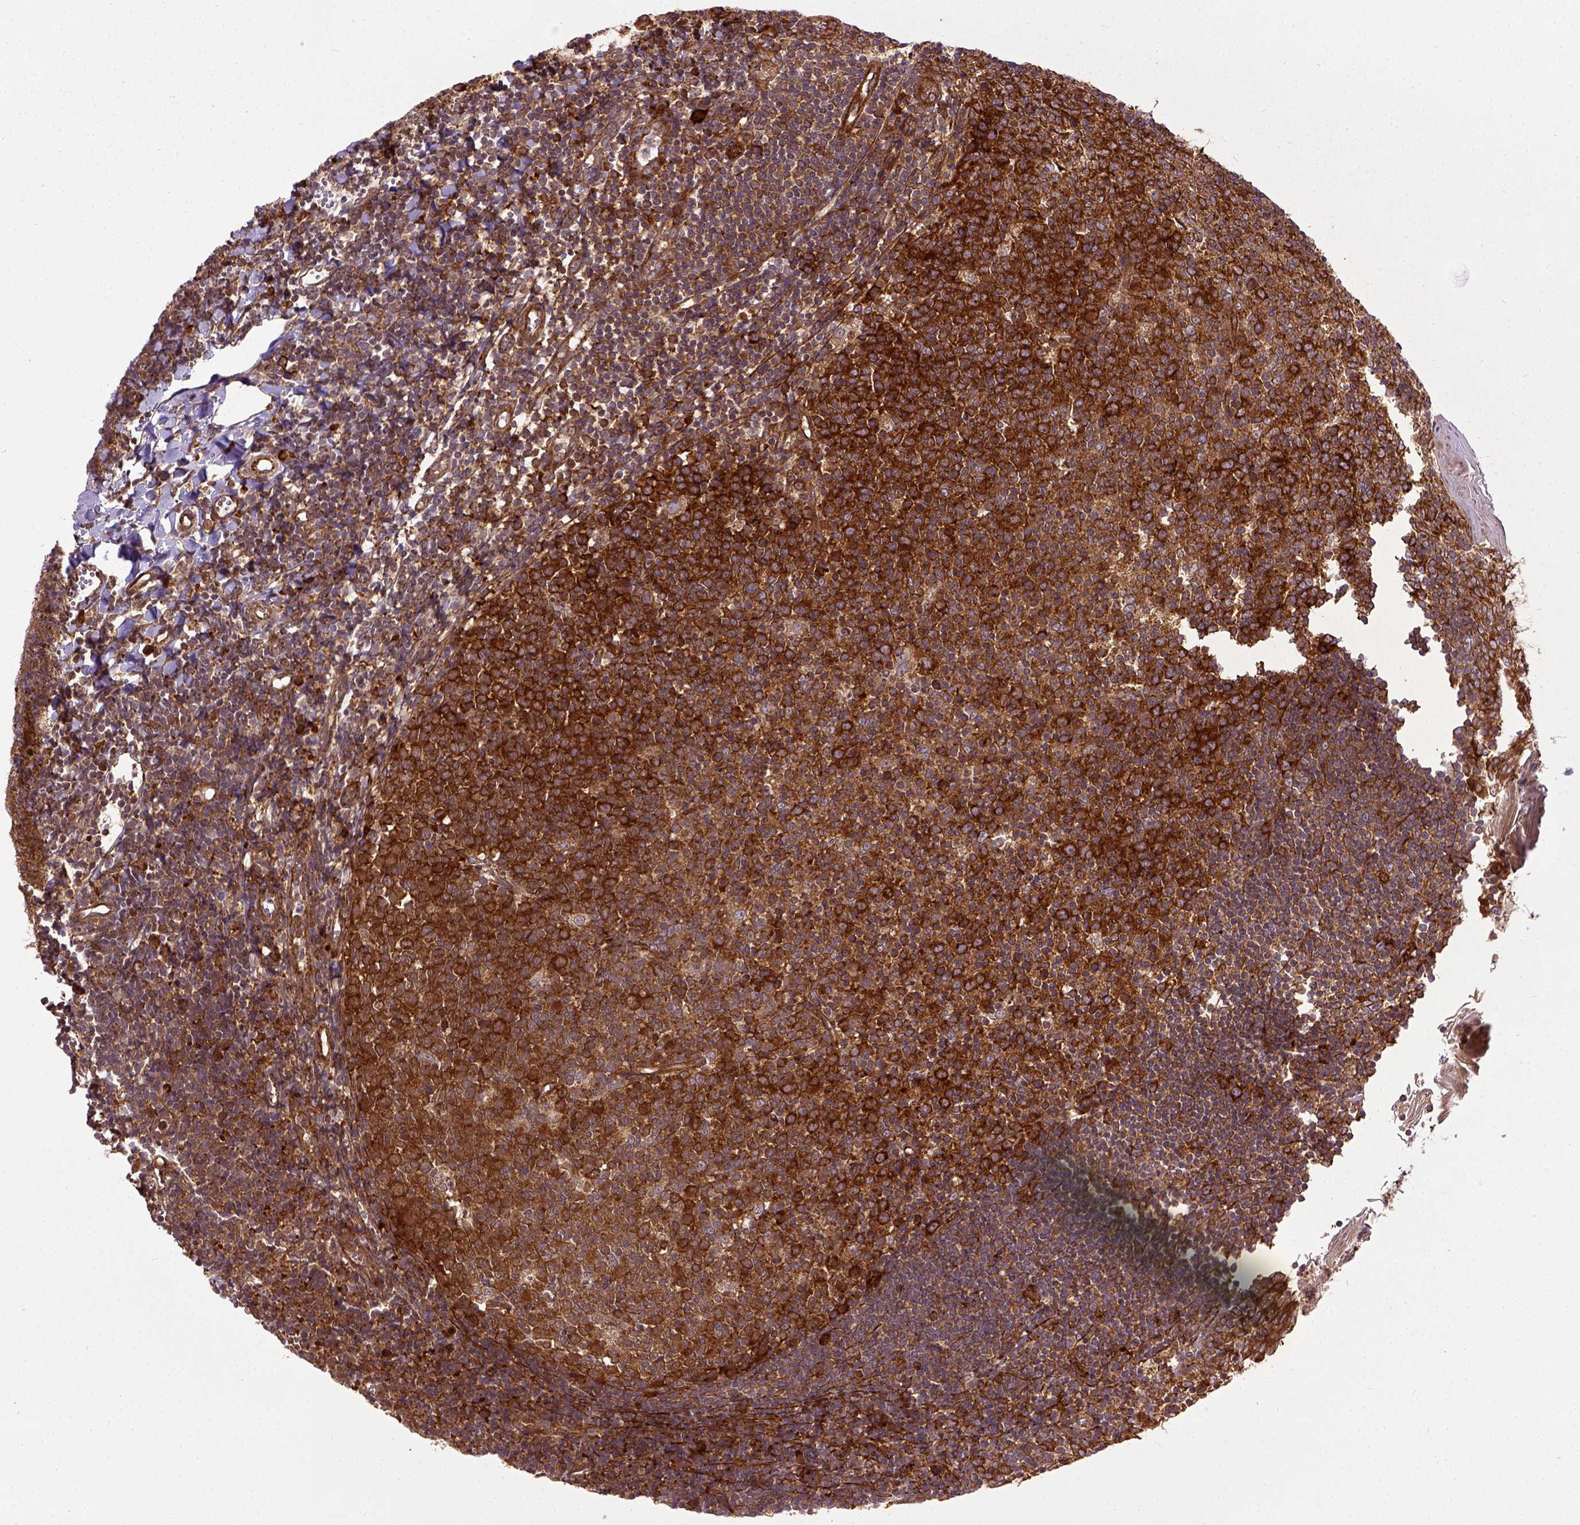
{"staining": {"intensity": "strong", "quantity": ">75%", "location": "cytoplasmic/membranous"}, "tissue": "lymph node", "cell_type": "Germinal center cells", "image_type": "normal", "snomed": [{"axis": "morphology", "description": "Normal tissue, NOS"}, {"axis": "topography", "description": "Lymph node"}], "caption": "High-power microscopy captured an immunohistochemistry histopathology image of benign lymph node, revealing strong cytoplasmic/membranous expression in about >75% of germinal center cells.", "gene": "CAPRIN1", "patient": {"sex": "female", "age": 21}}